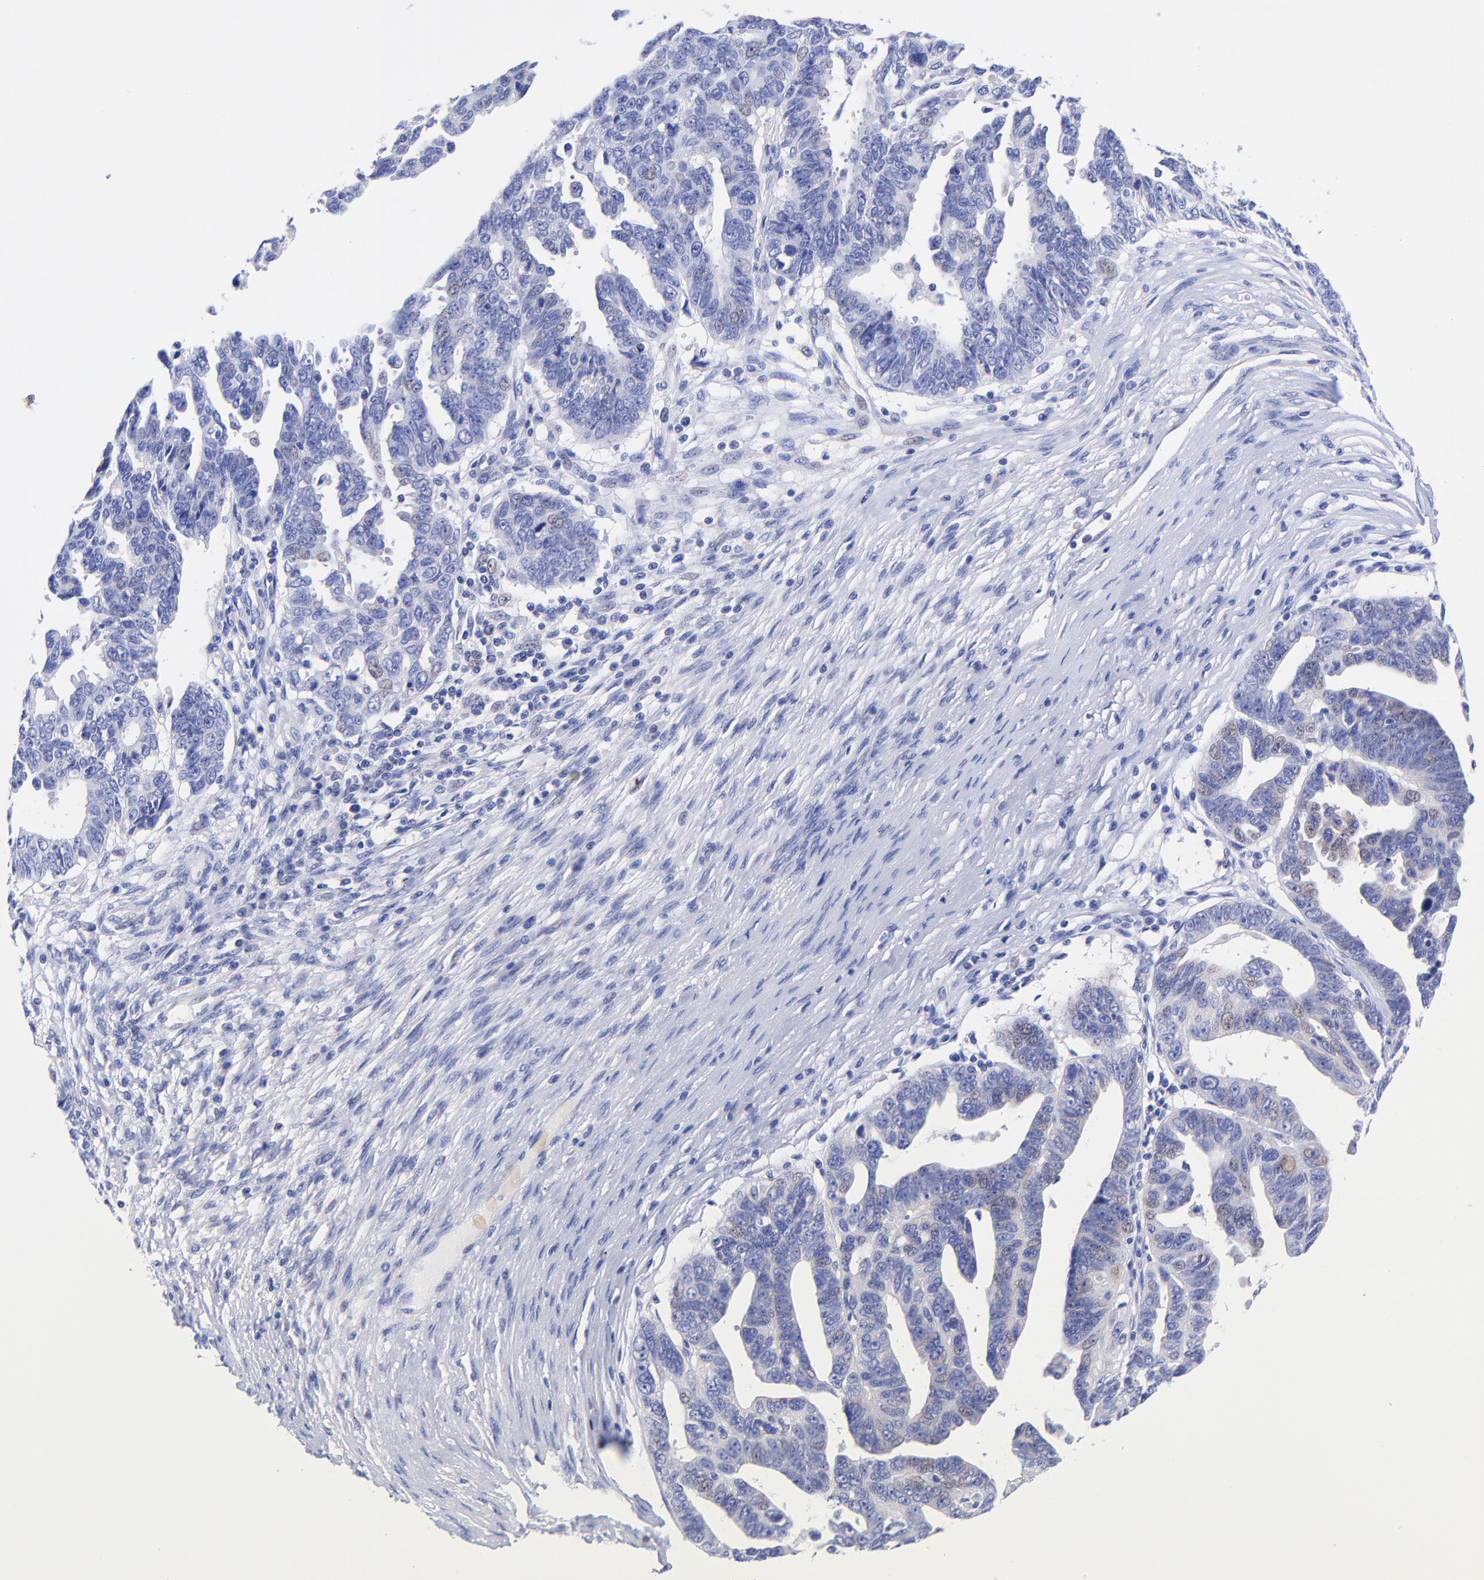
{"staining": {"intensity": "negative", "quantity": "none", "location": "none"}, "tissue": "ovarian cancer", "cell_type": "Tumor cells", "image_type": "cancer", "snomed": [{"axis": "morphology", "description": "Carcinoma, endometroid"}, {"axis": "morphology", "description": "Cystadenocarcinoma, serous, NOS"}, {"axis": "topography", "description": "Ovary"}], "caption": "There is no significant expression in tumor cells of ovarian cancer (endometroid carcinoma). The staining is performed using DAB brown chromogen with nuclei counter-stained in using hematoxylin.", "gene": "GPHN", "patient": {"sex": "female", "age": 45}}